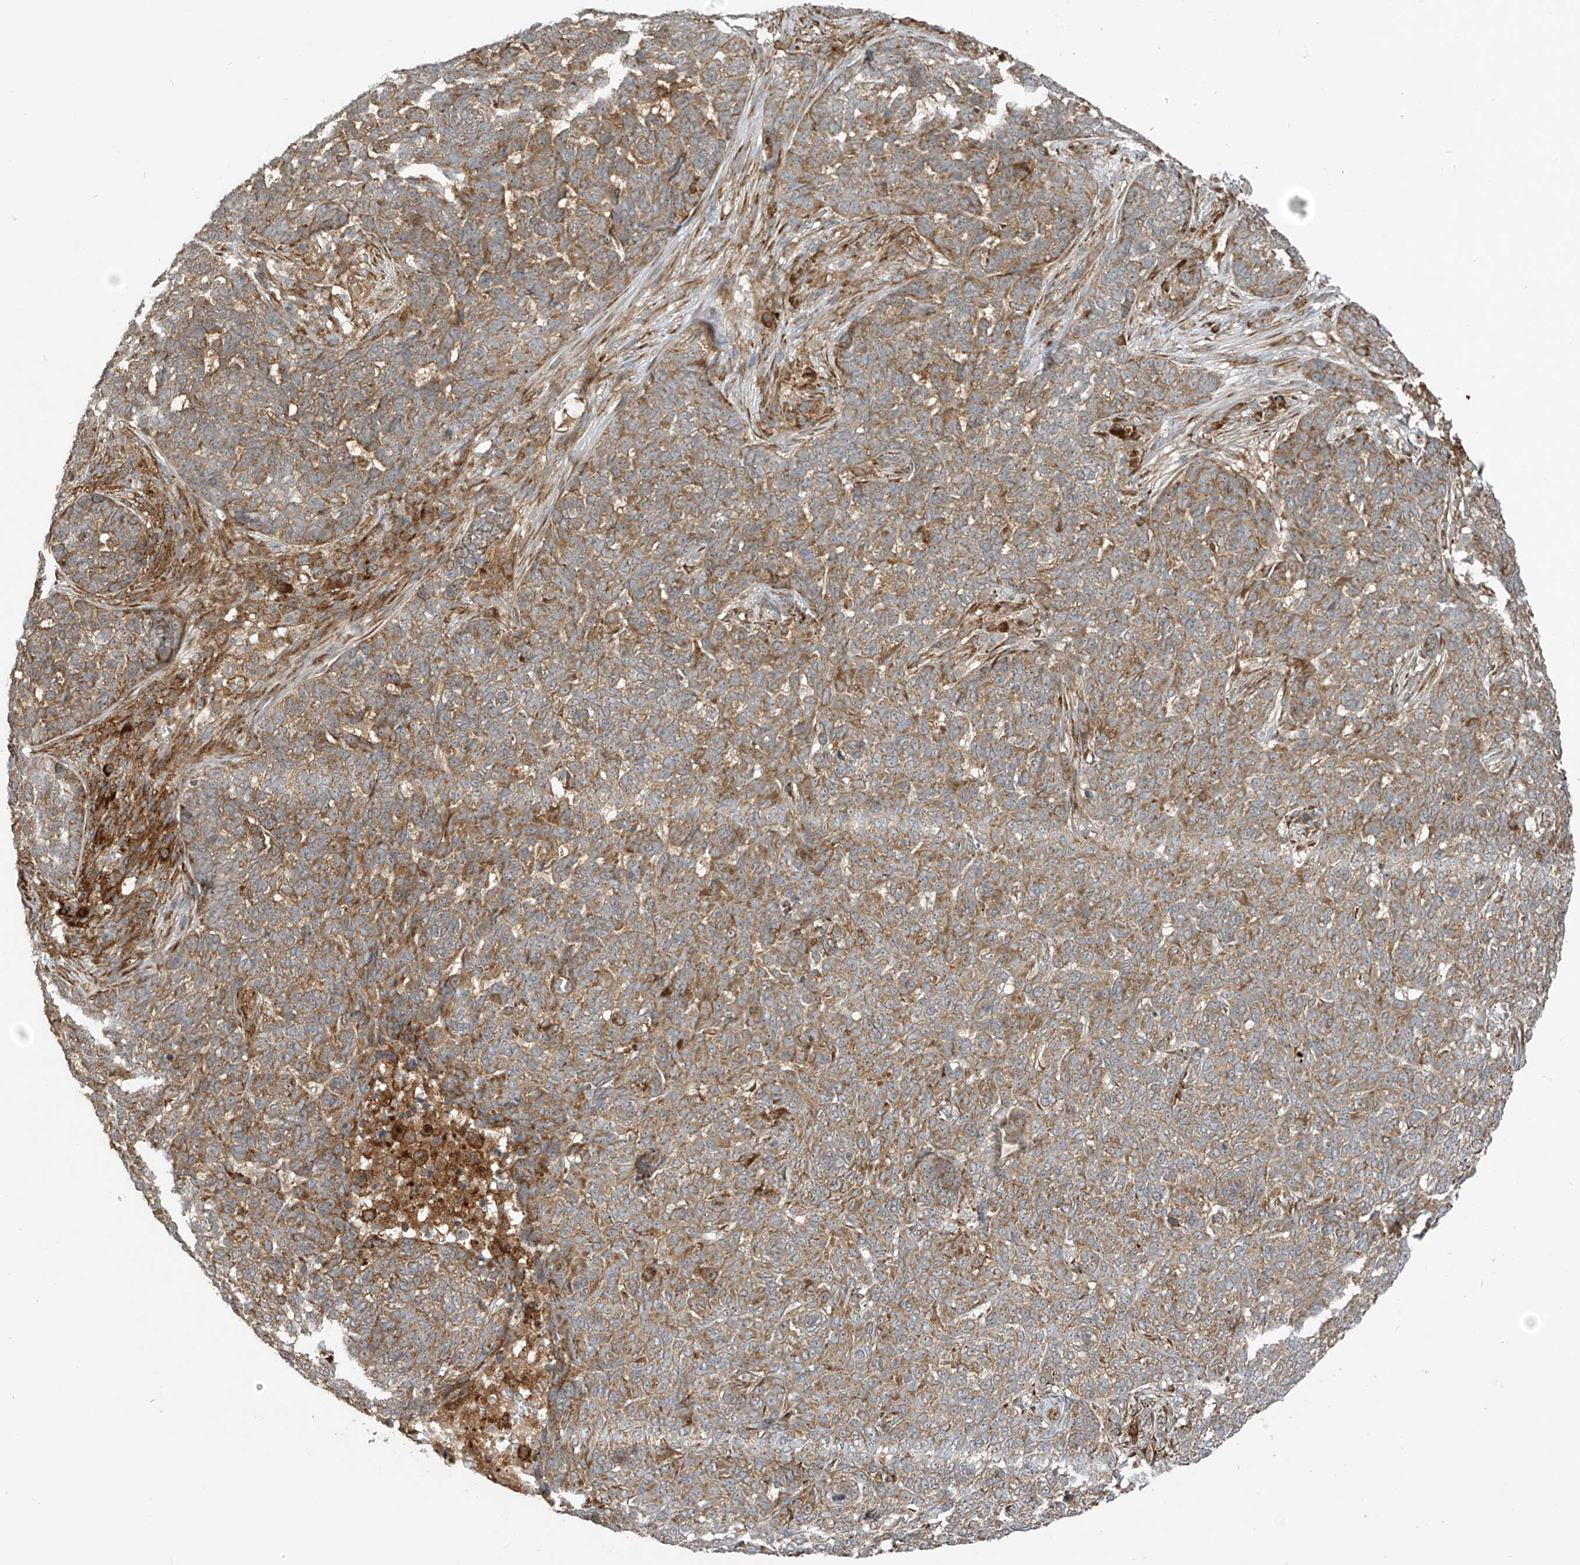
{"staining": {"intensity": "moderate", "quantity": ">75%", "location": "cytoplasmic/membranous"}, "tissue": "skin cancer", "cell_type": "Tumor cells", "image_type": "cancer", "snomed": [{"axis": "morphology", "description": "Basal cell carcinoma"}, {"axis": "topography", "description": "Skin"}], "caption": "The photomicrograph demonstrates staining of basal cell carcinoma (skin), revealing moderate cytoplasmic/membranous protein staining (brown color) within tumor cells.", "gene": "KATNIP", "patient": {"sex": "male", "age": 85}}